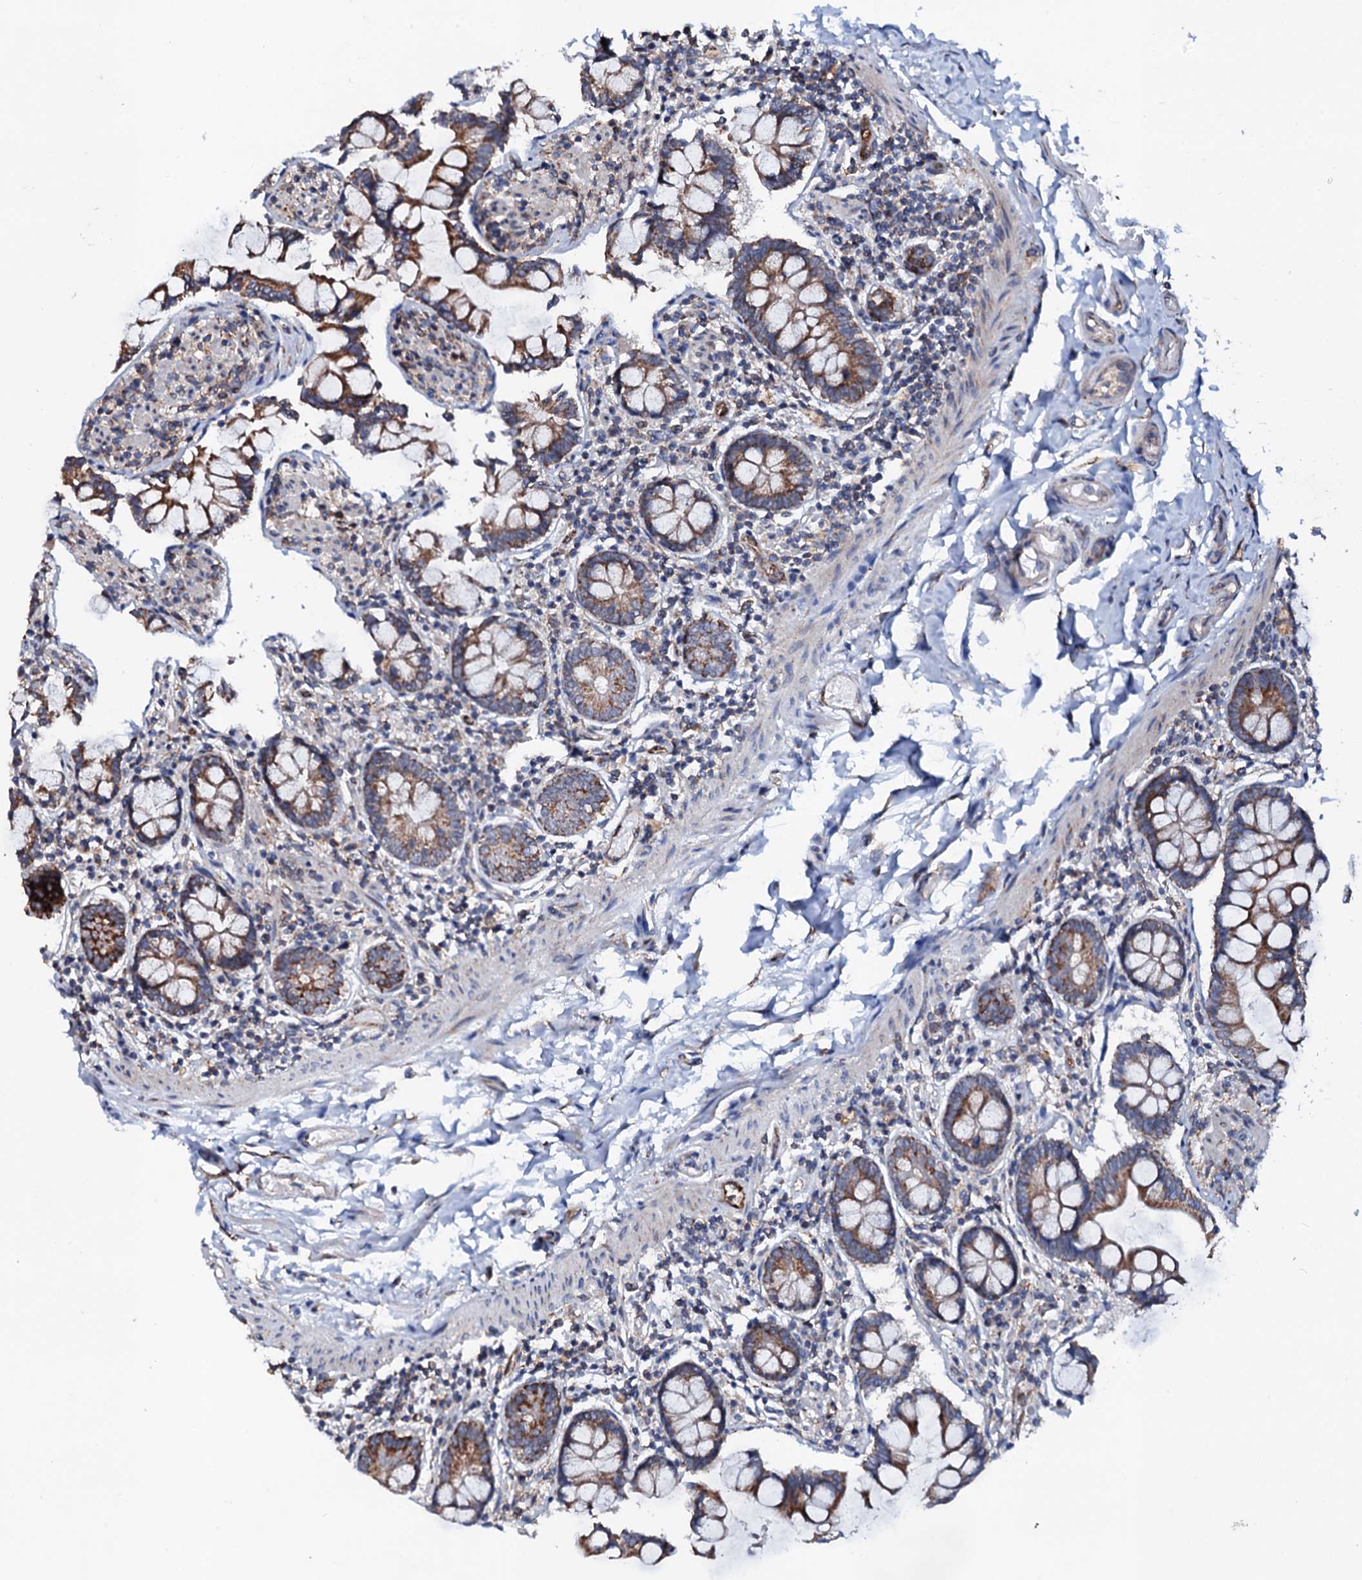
{"staining": {"intensity": "moderate", "quantity": ">75%", "location": "cytoplasmic/membranous"}, "tissue": "small intestine", "cell_type": "Glandular cells", "image_type": "normal", "snomed": [{"axis": "morphology", "description": "Normal tissue, NOS"}, {"axis": "topography", "description": "Small intestine"}], "caption": "Approximately >75% of glandular cells in normal small intestine reveal moderate cytoplasmic/membranous protein expression as visualized by brown immunohistochemical staining.", "gene": "UBE3C", "patient": {"sex": "male", "age": 41}}